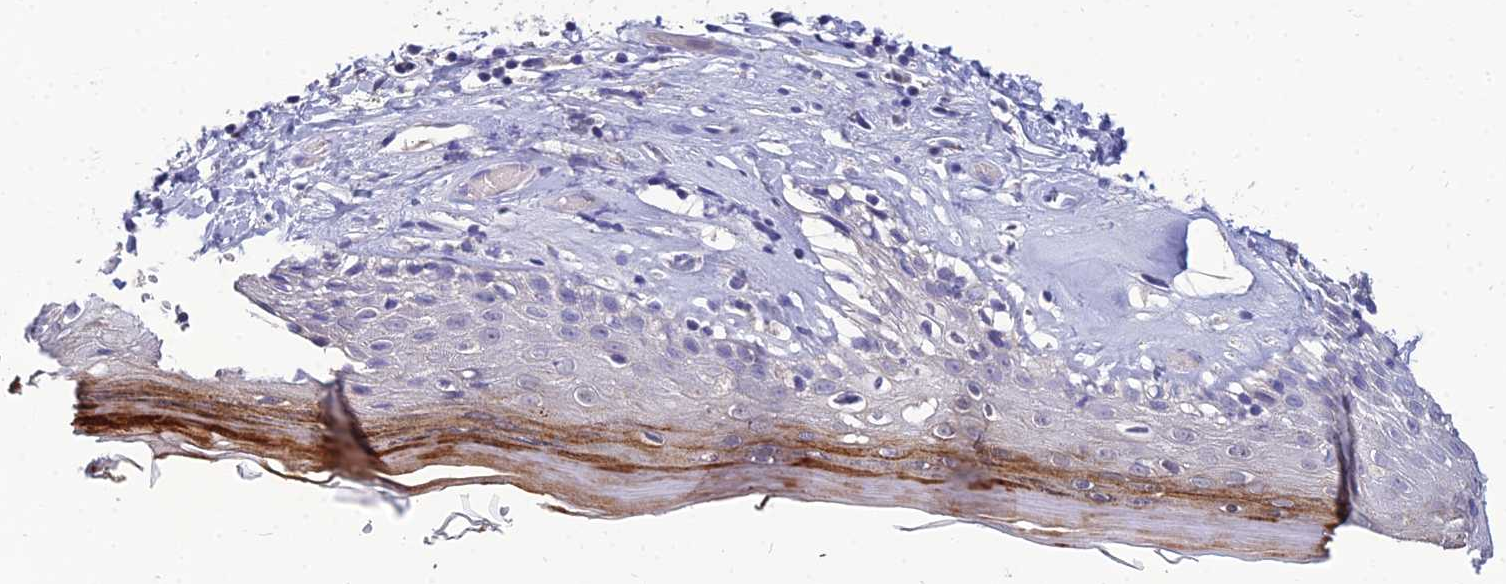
{"staining": {"intensity": "moderate", "quantity": "<25%", "location": "cytoplasmic/membranous"}, "tissue": "skin", "cell_type": "Epidermal cells", "image_type": "normal", "snomed": [{"axis": "morphology", "description": "Normal tissue, NOS"}, {"axis": "topography", "description": "Adipose tissue"}, {"axis": "topography", "description": "Vascular tissue"}, {"axis": "topography", "description": "Vulva"}, {"axis": "topography", "description": "Peripheral nerve tissue"}], "caption": "DAB immunohistochemical staining of normal human skin exhibits moderate cytoplasmic/membranous protein positivity in approximately <25% of epidermal cells.", "gene": "GOLGA6A", "patient": {"sex": "female", "age": 86}}